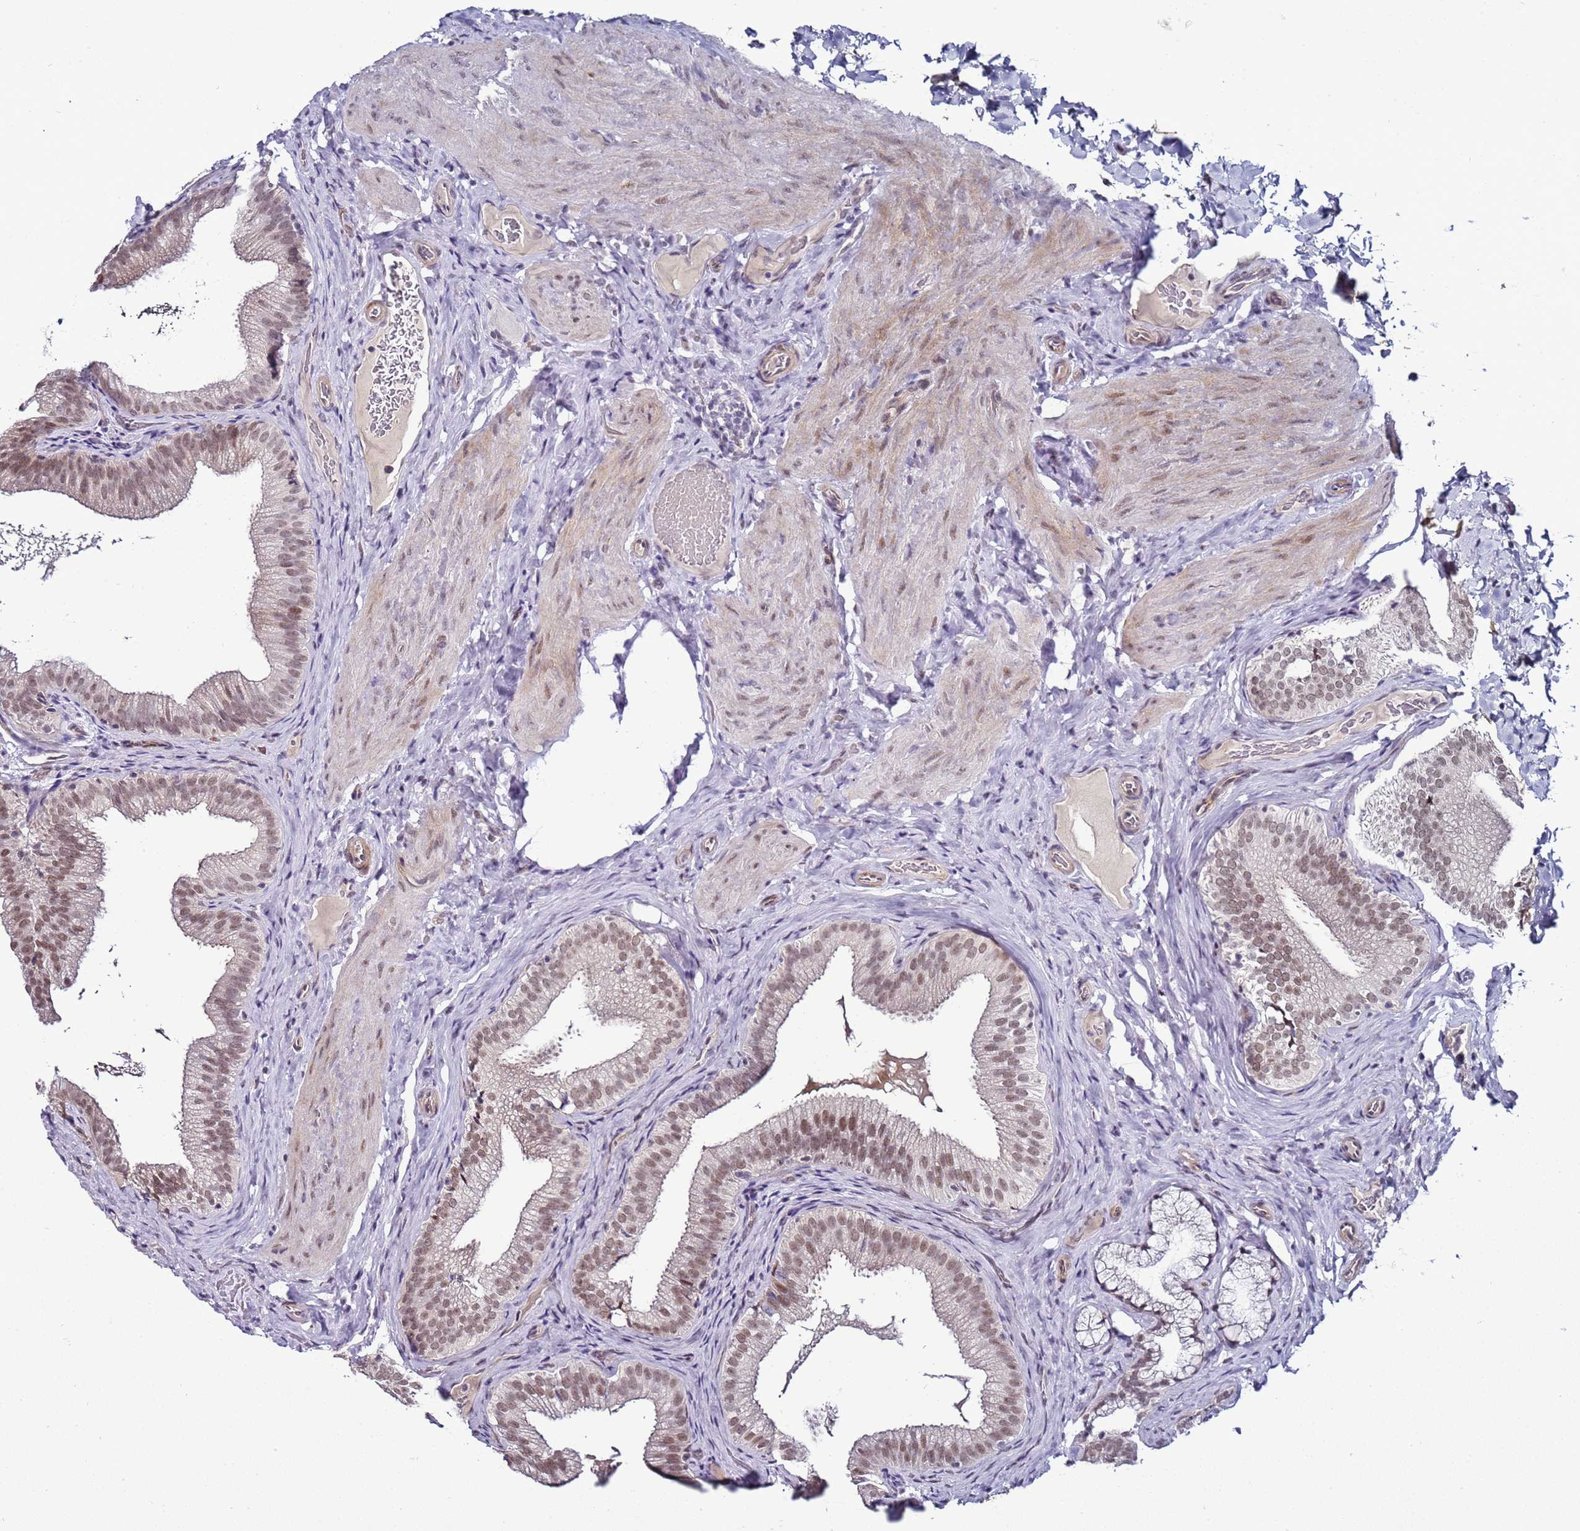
{"staining": {"intensity": "moderate", "quantity": ">75%", "location": "nuclear"}, "tissue": "gallbladder", "cell_type": "Glandular cells", "image_type": "normal", "snomed": [{"axis": "morphology", "description": "Normal tissue, NOS"}, {"axis": "topography", "description": "Gallbladder"}], "caption": "A photomicrograph showing moderate nuclear expression in approximately >75% of glandular cells in normal gallbladder, as visualized by brown immunohistochemical staining.", "gene": "PSMA7", "patient": {"sex": "female", "age": 30}}